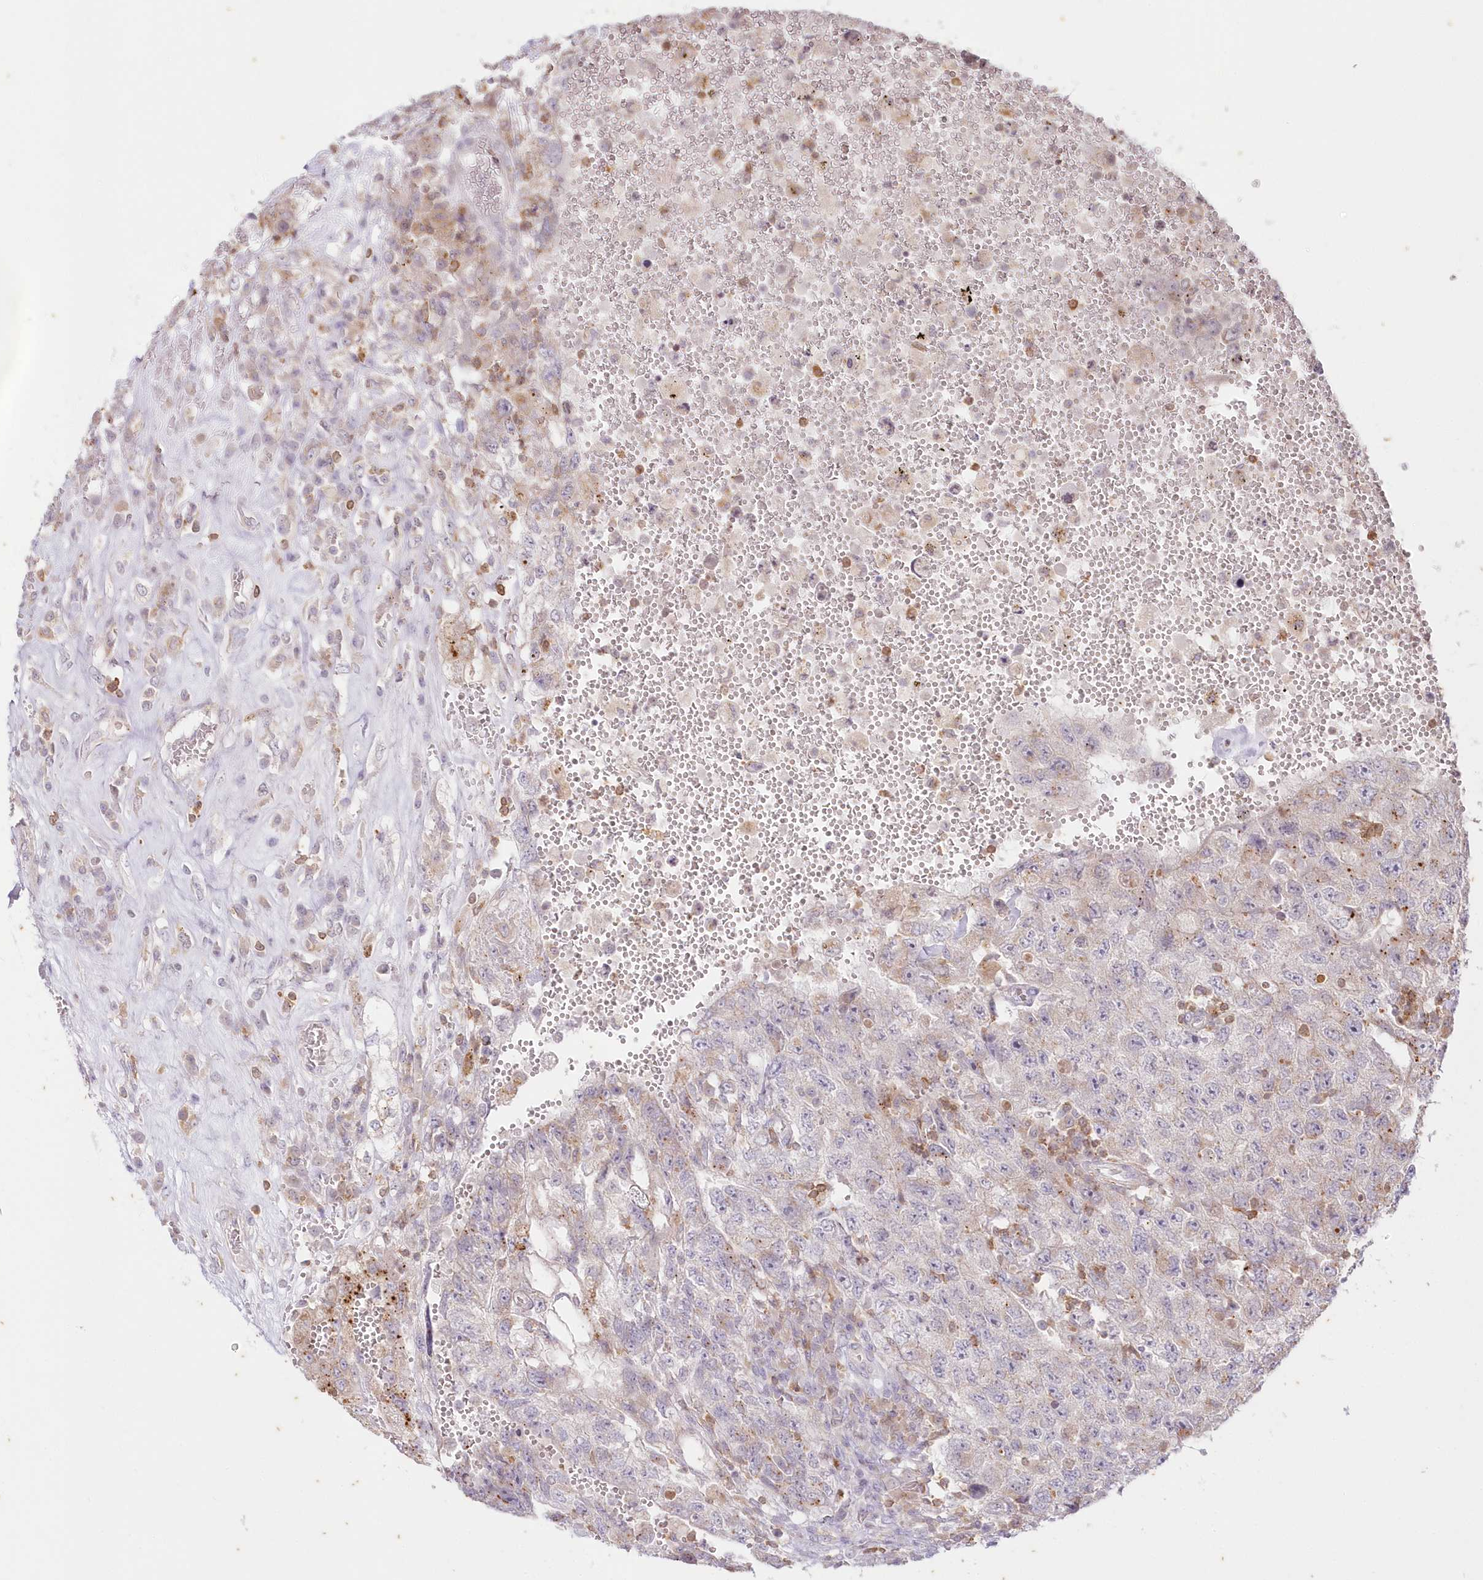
{"staining": {"intensity": "moderate", "quantity": "<25%", "location": "cytoplasmic/membranous"}, "tissue": "testis cancer", "cell_type": "Tumor cells", "image_type": "cancer", "snomed": [{"axis": "morphology", "description": "Carcinoma, Embryonal, NOS"}, {"axis": "topography", "description": "Testis"}], "caption": "A brown stain highlights moderate cytoplasmic/membranous staining of a protein in human testis cancer tumor cells.", "gene": "MTMR3", "patient": {"sex": "male", "age": 26}}